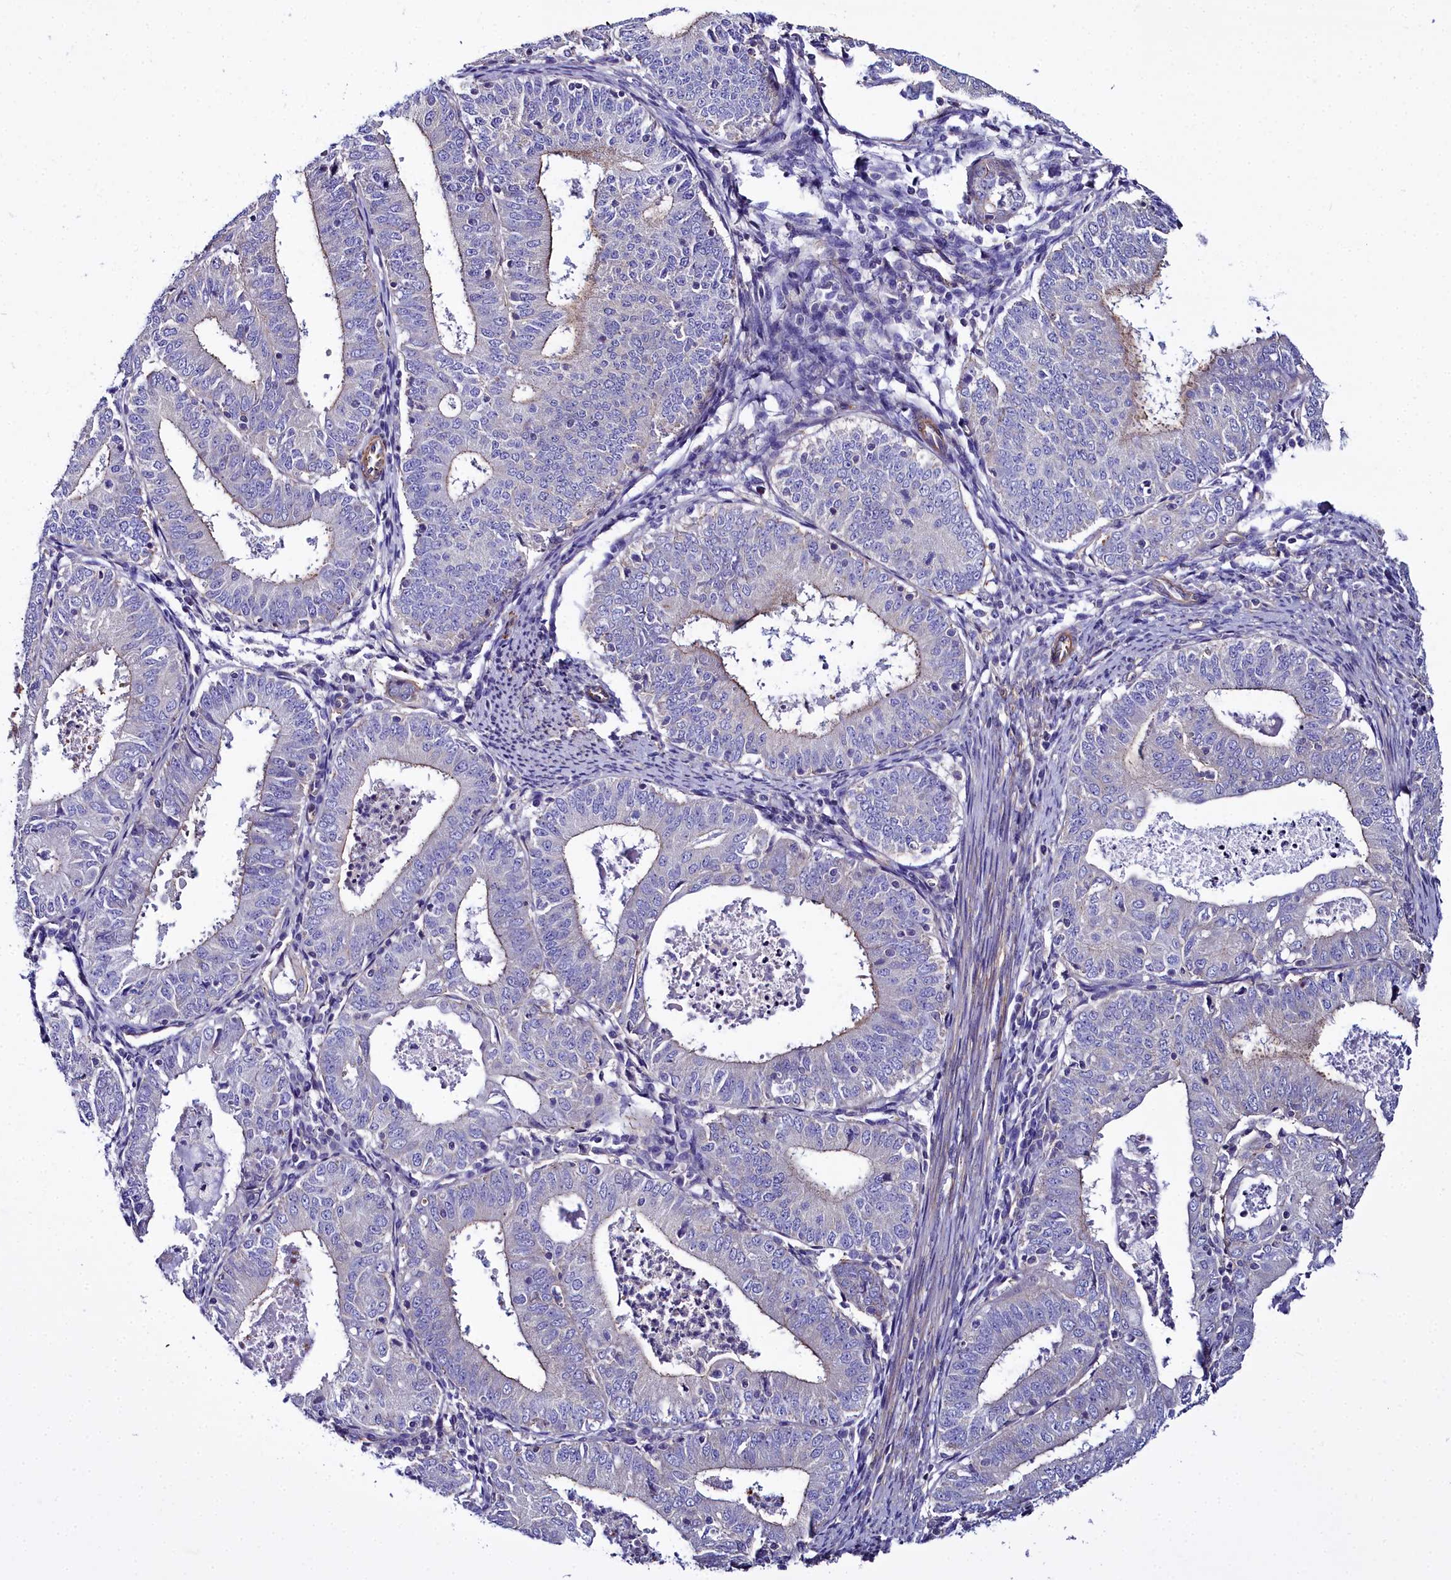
{"staining": {"intensity": "negative", "quantity": "none", "location": "none"}, "tissue": "endometrial cancer", "cell_type": "Tumor cells", "image_type": "cancer", "snomed": [{"axis": "morphology", "description": "Adenocarcinoma, NOS"}, {"axis": "topography", "description": "Endometrium"}], "caption": "There is no significant staining in tumor cells of endometrial adenocarcinoma.", "gene": "FADS3", "patient": {"sex": "female", "age": 57}}